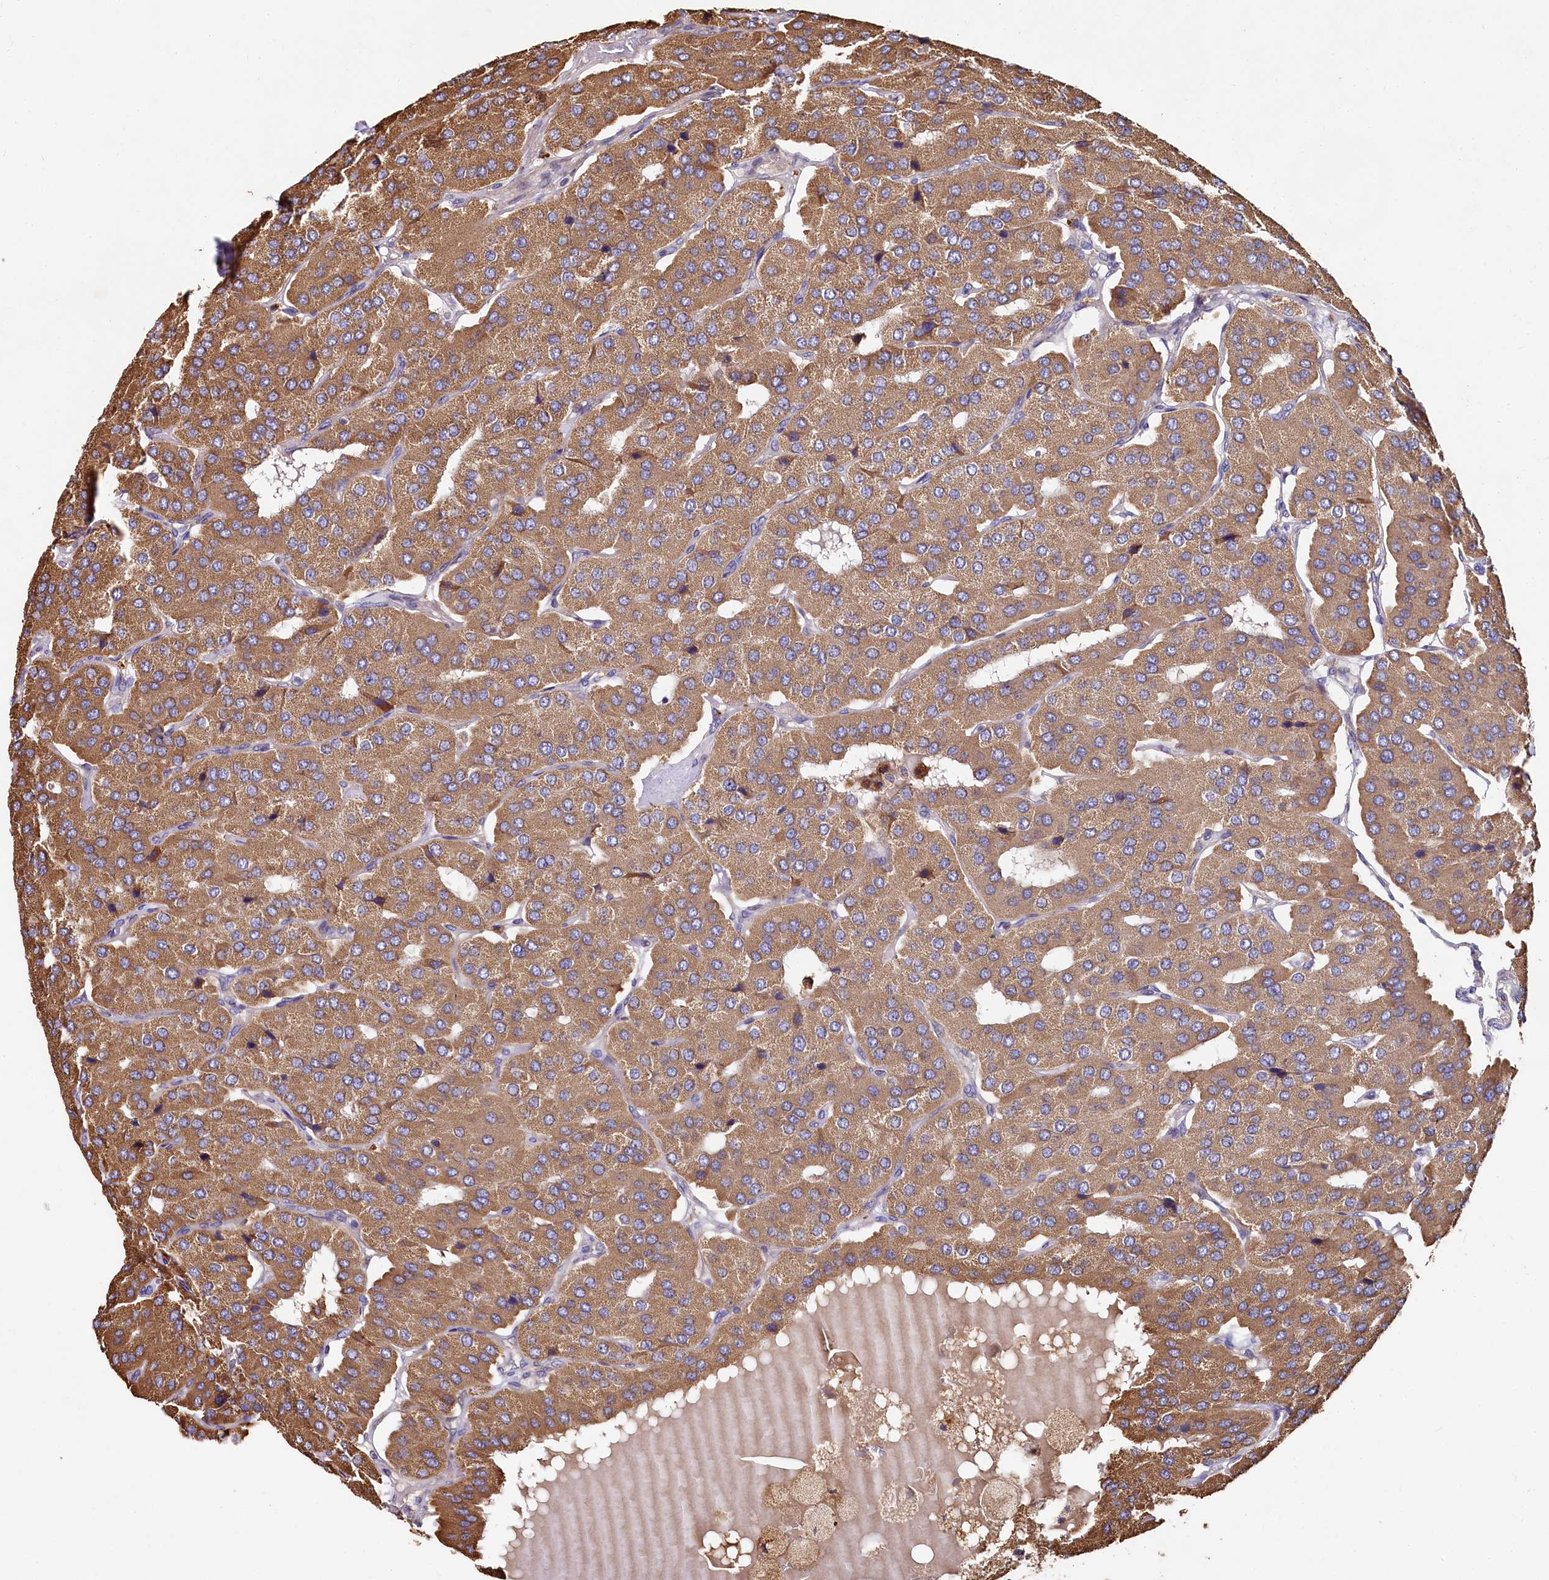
{"staining": {"intensity": "moderate", "quantity": ">75%", "location": "cytoplasmic/membranous"}, "tissue": "parathyroid gland", "cell_type": "Glandular cells", "image_type": "normal", "snomed": [{"axis": "morphology", "description": "Normal tissue, NOS"}, {"axis": "morphology", "description": "Adenoma, NOS"}, {"axis": "topography", "description": "Parathyroid gland"}], "caption": "Parathyroid gland was stained to show a protein in brown. There is medium levels of moderate cytoplasmic/membranous expression in approximately >75% of glandular cells. (DAB (3,3'-diaminobenzidine) IHC, brown staining for protein, blue staining for nuclei).", "gene": "SPRYD3", "patient": {"sex": "female", "age": 86}}